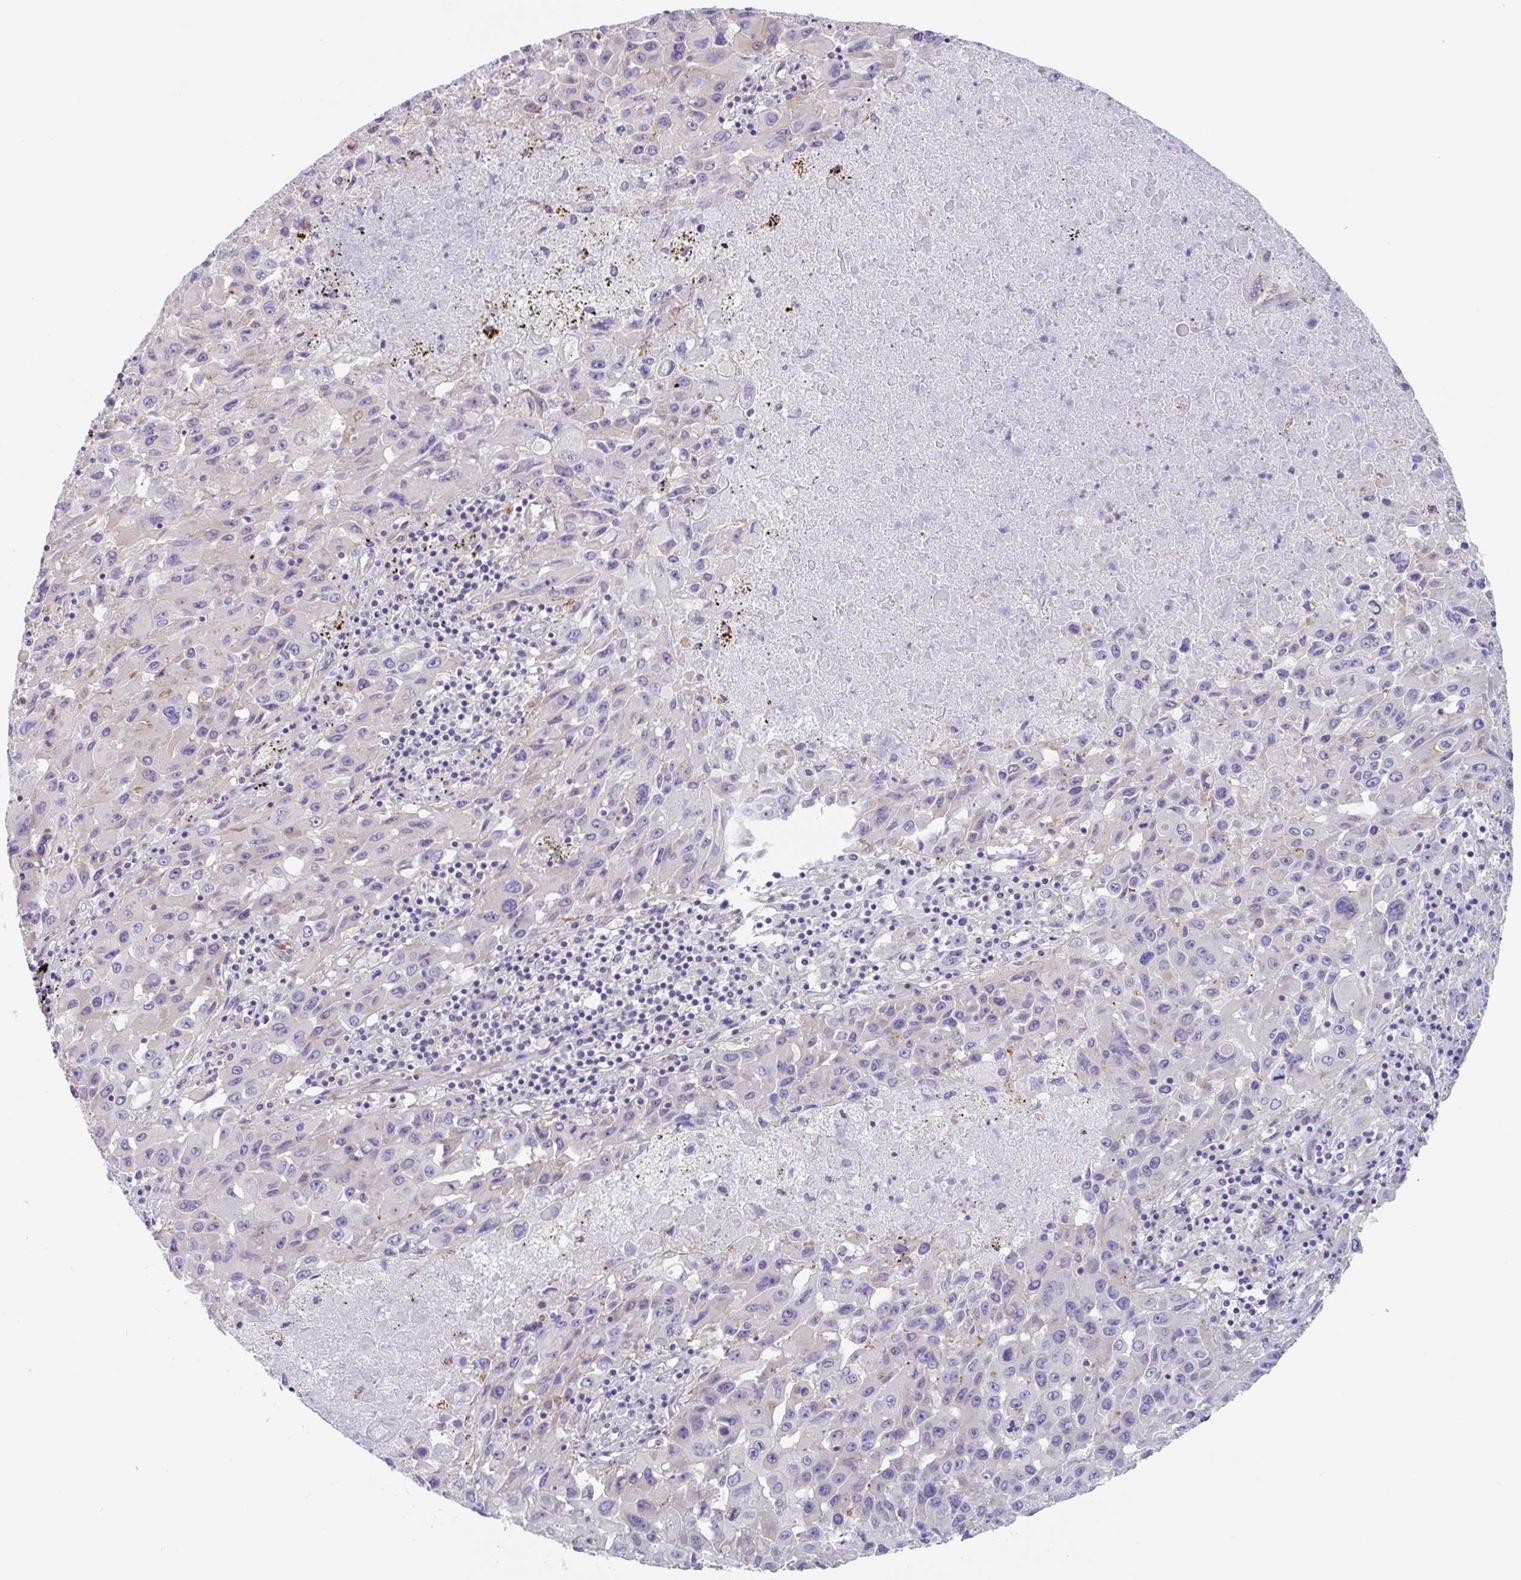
{"staining": {"intensity": "negative", "quantity": "none", "location": "none"}, "tissue": "lung cancer", "cell_type": "Tumor cells", "image_type": "cancer", "snomed": [{"axis": "morphology", "description": "Squamous cell carcinoma, NOS"}, {"axis": "topography", "description": "Lung"}], "caption": "Tumor cells show no significant positivity in lung cancer.", "gene": "LENG9", "patient": {"sex": "male", "age": 63}}